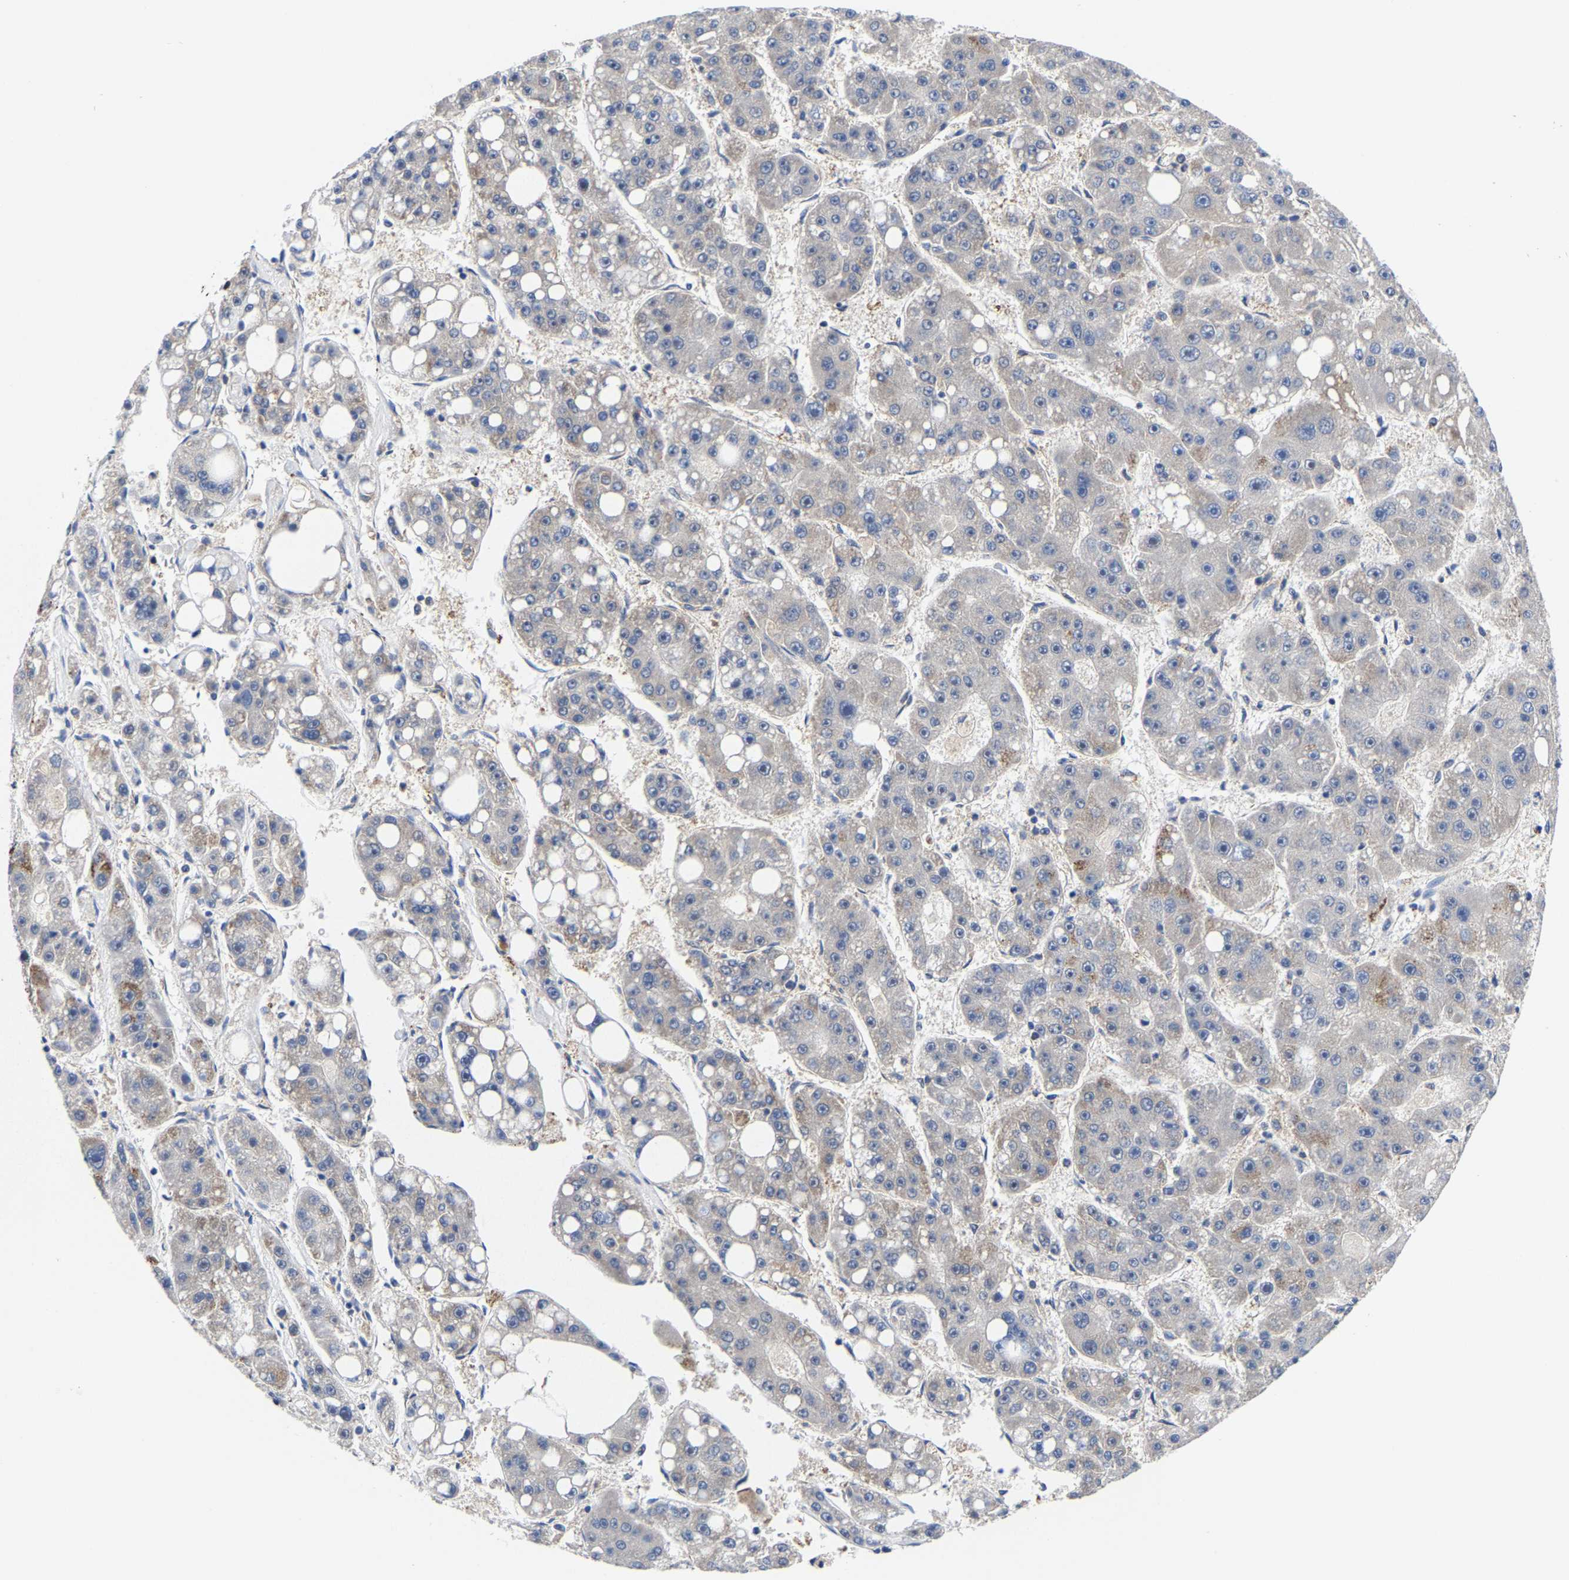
{"staining": {"intensity": "negative", "quantity": "none", "location": "none"}, "tissue": "liver cancer", "cell_type": "Tumor cells", "image_type": "cancer", "snomed": [{"axis": "morphology", "description": "Carcinoma, Hepatocellular, NOS"}, {"axis": "topography", "description": "Liver"}], "caption": "DAB immunohistochemical staining of liver hepatocellular carcinoma exhibits no significant expression in tumor cells.", "gene": "PFKFB3", "patient": {"sex": "female", "age": 61}}